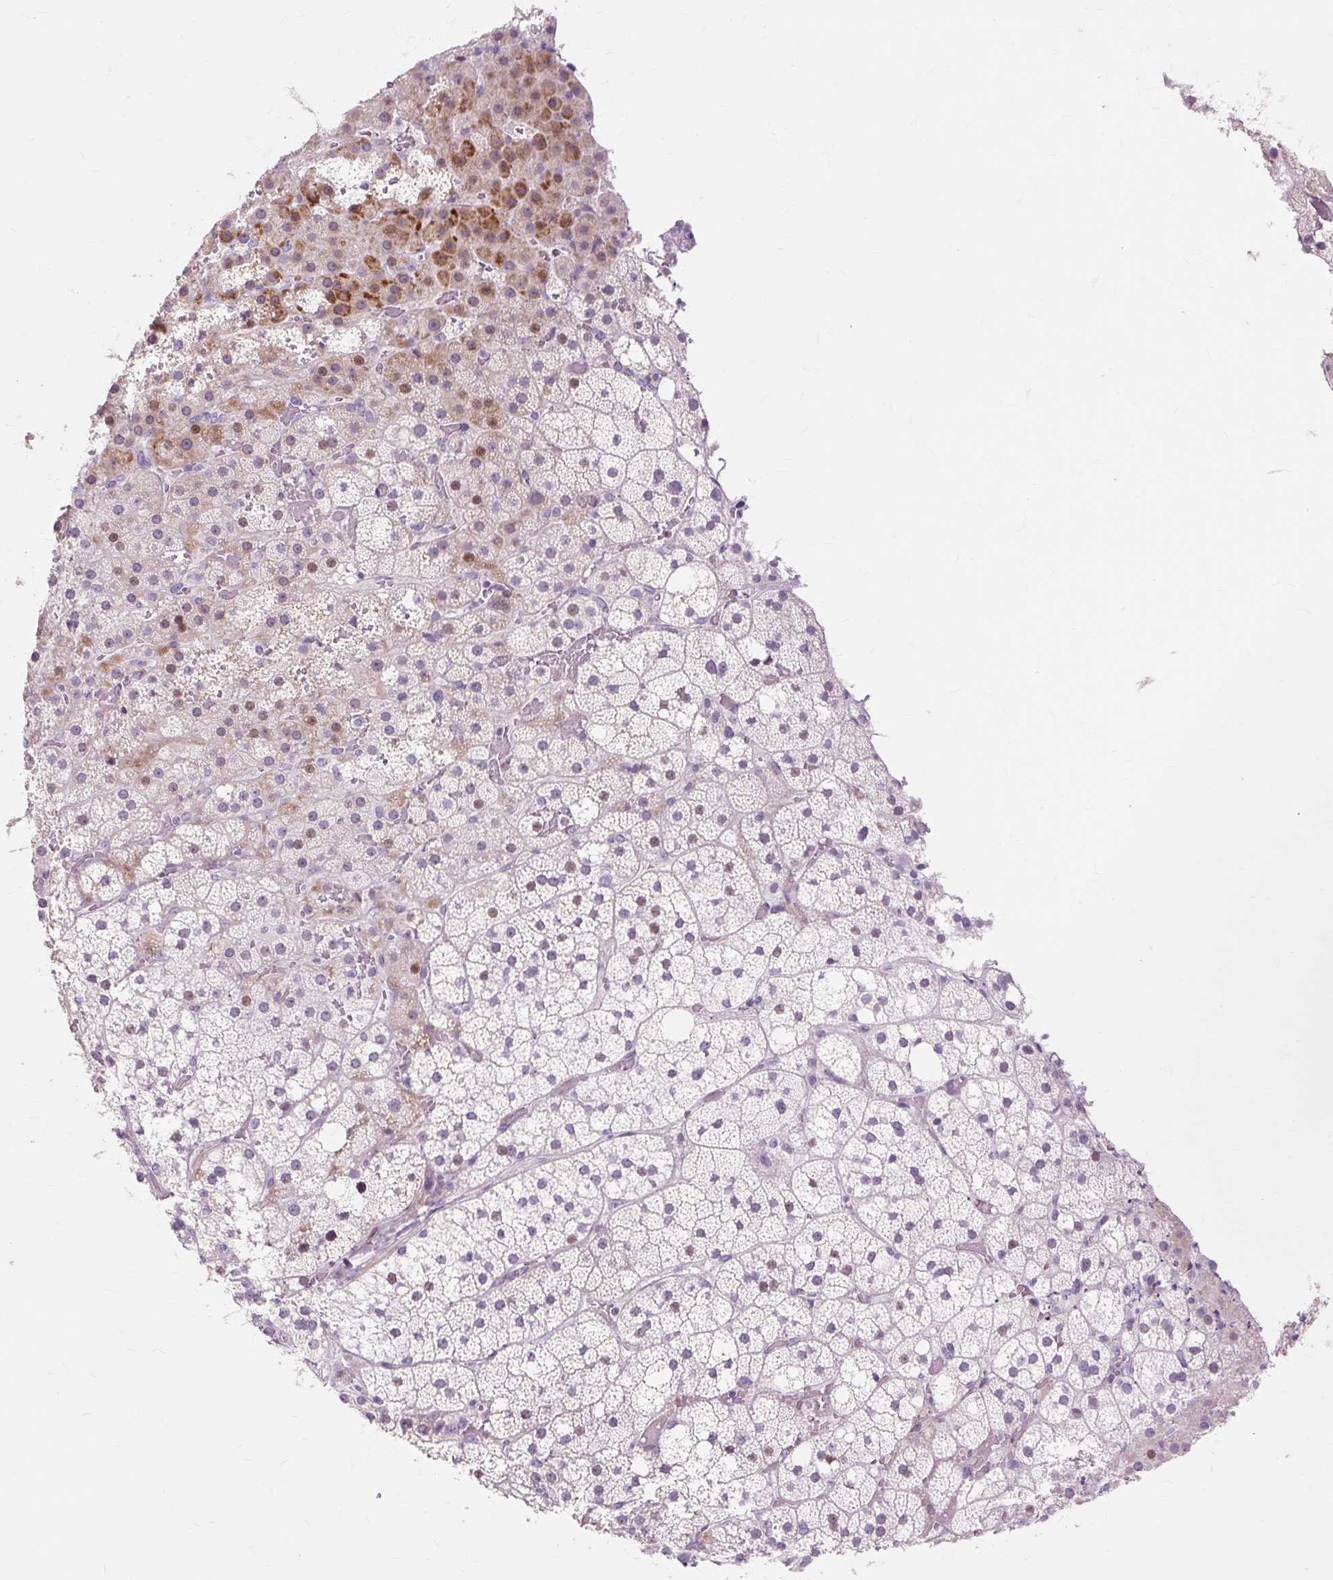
{"staining": {"intensity": "moderate", "quantity": "<25%", "location": "cytoplasmic/membranous"}, "tissue": "adrenal gland", "cell_type": "Glandular cells", "image_type": "normal", "snomed": [{"axis": "morphology", "description": "Normal tissue, NOS"}, {"axis": "topography", "description": "Adrenal gland"}], "caption": "The histopathology image exhibits staining of unremarkable adrenal gland, revealing moderate cytoplasmic/membranous protein staining (brown color) within glandular cells. The staining was performed using DAB (3,3'-diaminobenzidine) to visualize the protein expression in brown, while the nuclei were stained in blue with hematoxylin (Magnification: 20x).", "gene": "IRX2", "patient": {"sex": "male", "age": 53}}